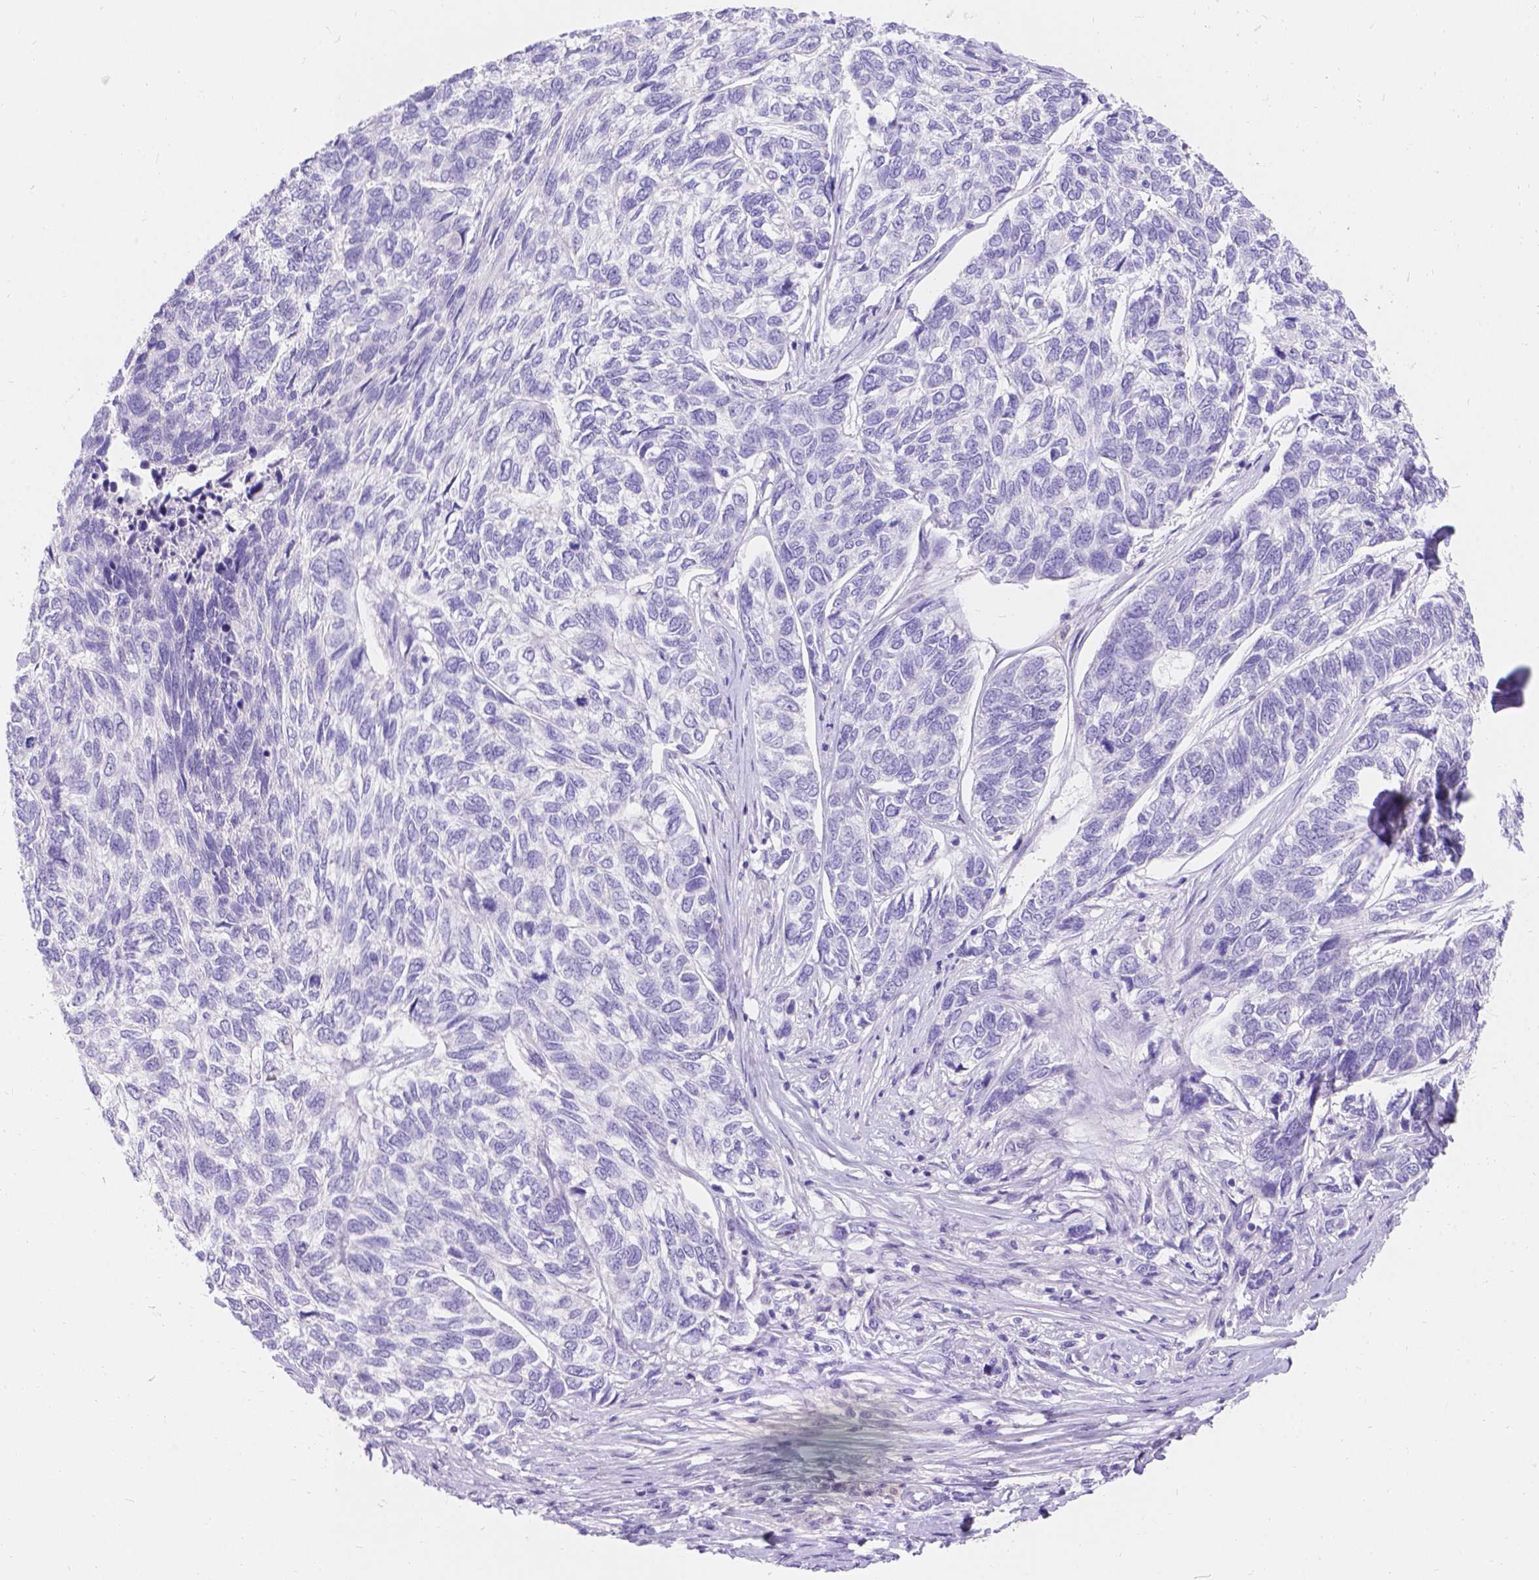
{"staining": {"intensity": "negative", "quantity": "none", "location": "none"}, "tissue": "skin cancer", "cell_type": "Tumor cells", "image_type": "cancer", "snomed": [{"axis": "morphology", "description": "Basal cell carcinoma"}, {"axis": "topography", "description": "Skin"}], "caption": "Photomicrograph shows no significant protein positivity in tumor cells of skin cancer.", "gene": "GNRHR", "patient": {"sex": "female", "age": 65}}